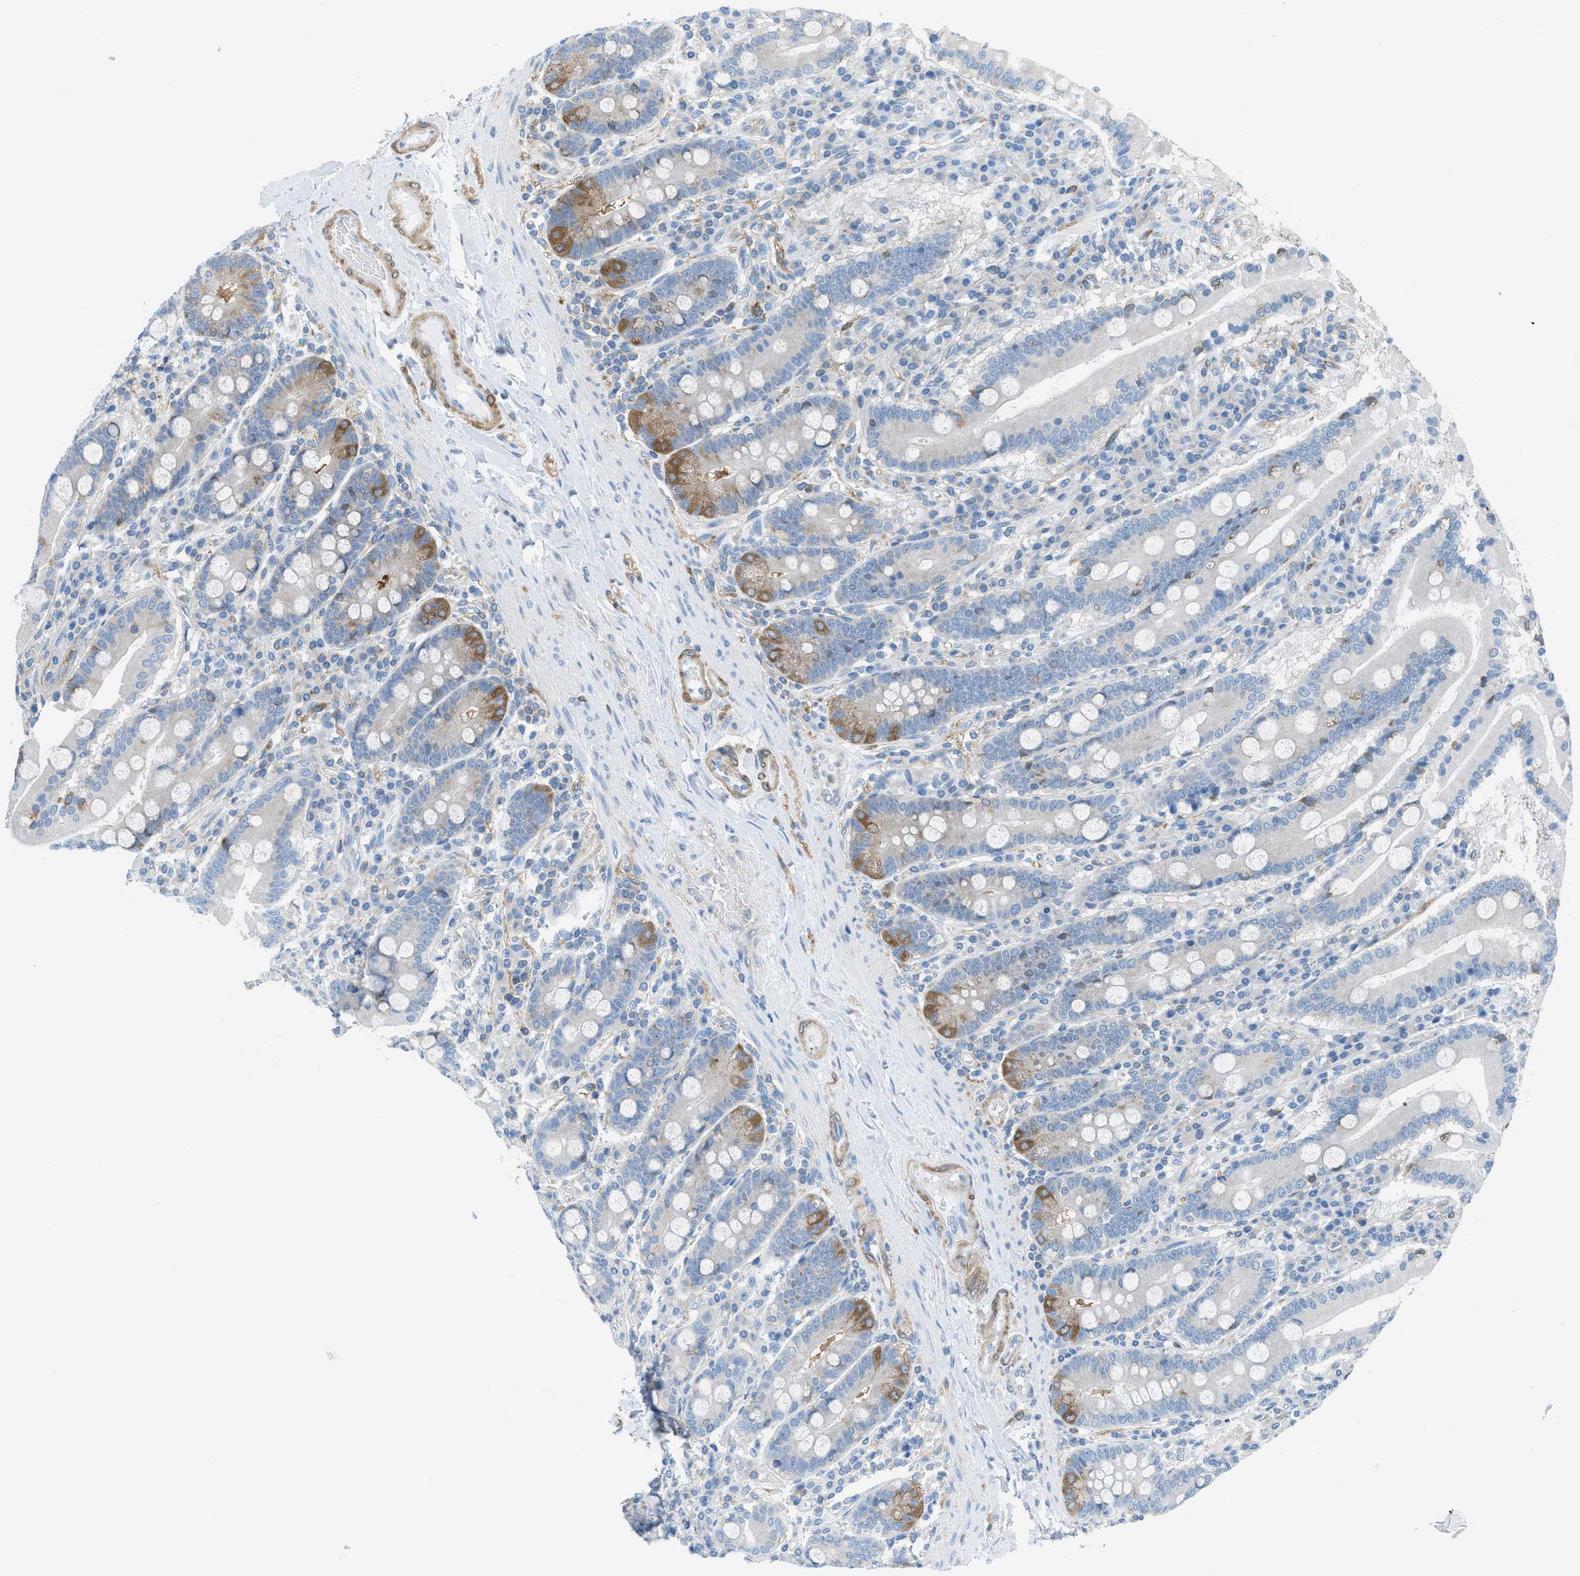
{"staining": {"intensity": "strong", "quantity": "<25%", "location": "cytoplasmic/membranous"}, "tissue": "duodenum", "cell_type": "Glandular cells", "image_type": "normal", "snomed": [{"axis": "morphology", "description": "Normal tissue, NOS"}, {"axis": "topography", "description": "Duodenum"}], "caption": "Duodenum stained with a brown dye exhibits strong cytoplasmic/membranous positive positivity in about <25% of glandular cells.", "gene": "MAPRE2", "patient": {"sex": "male", "age": 50}}